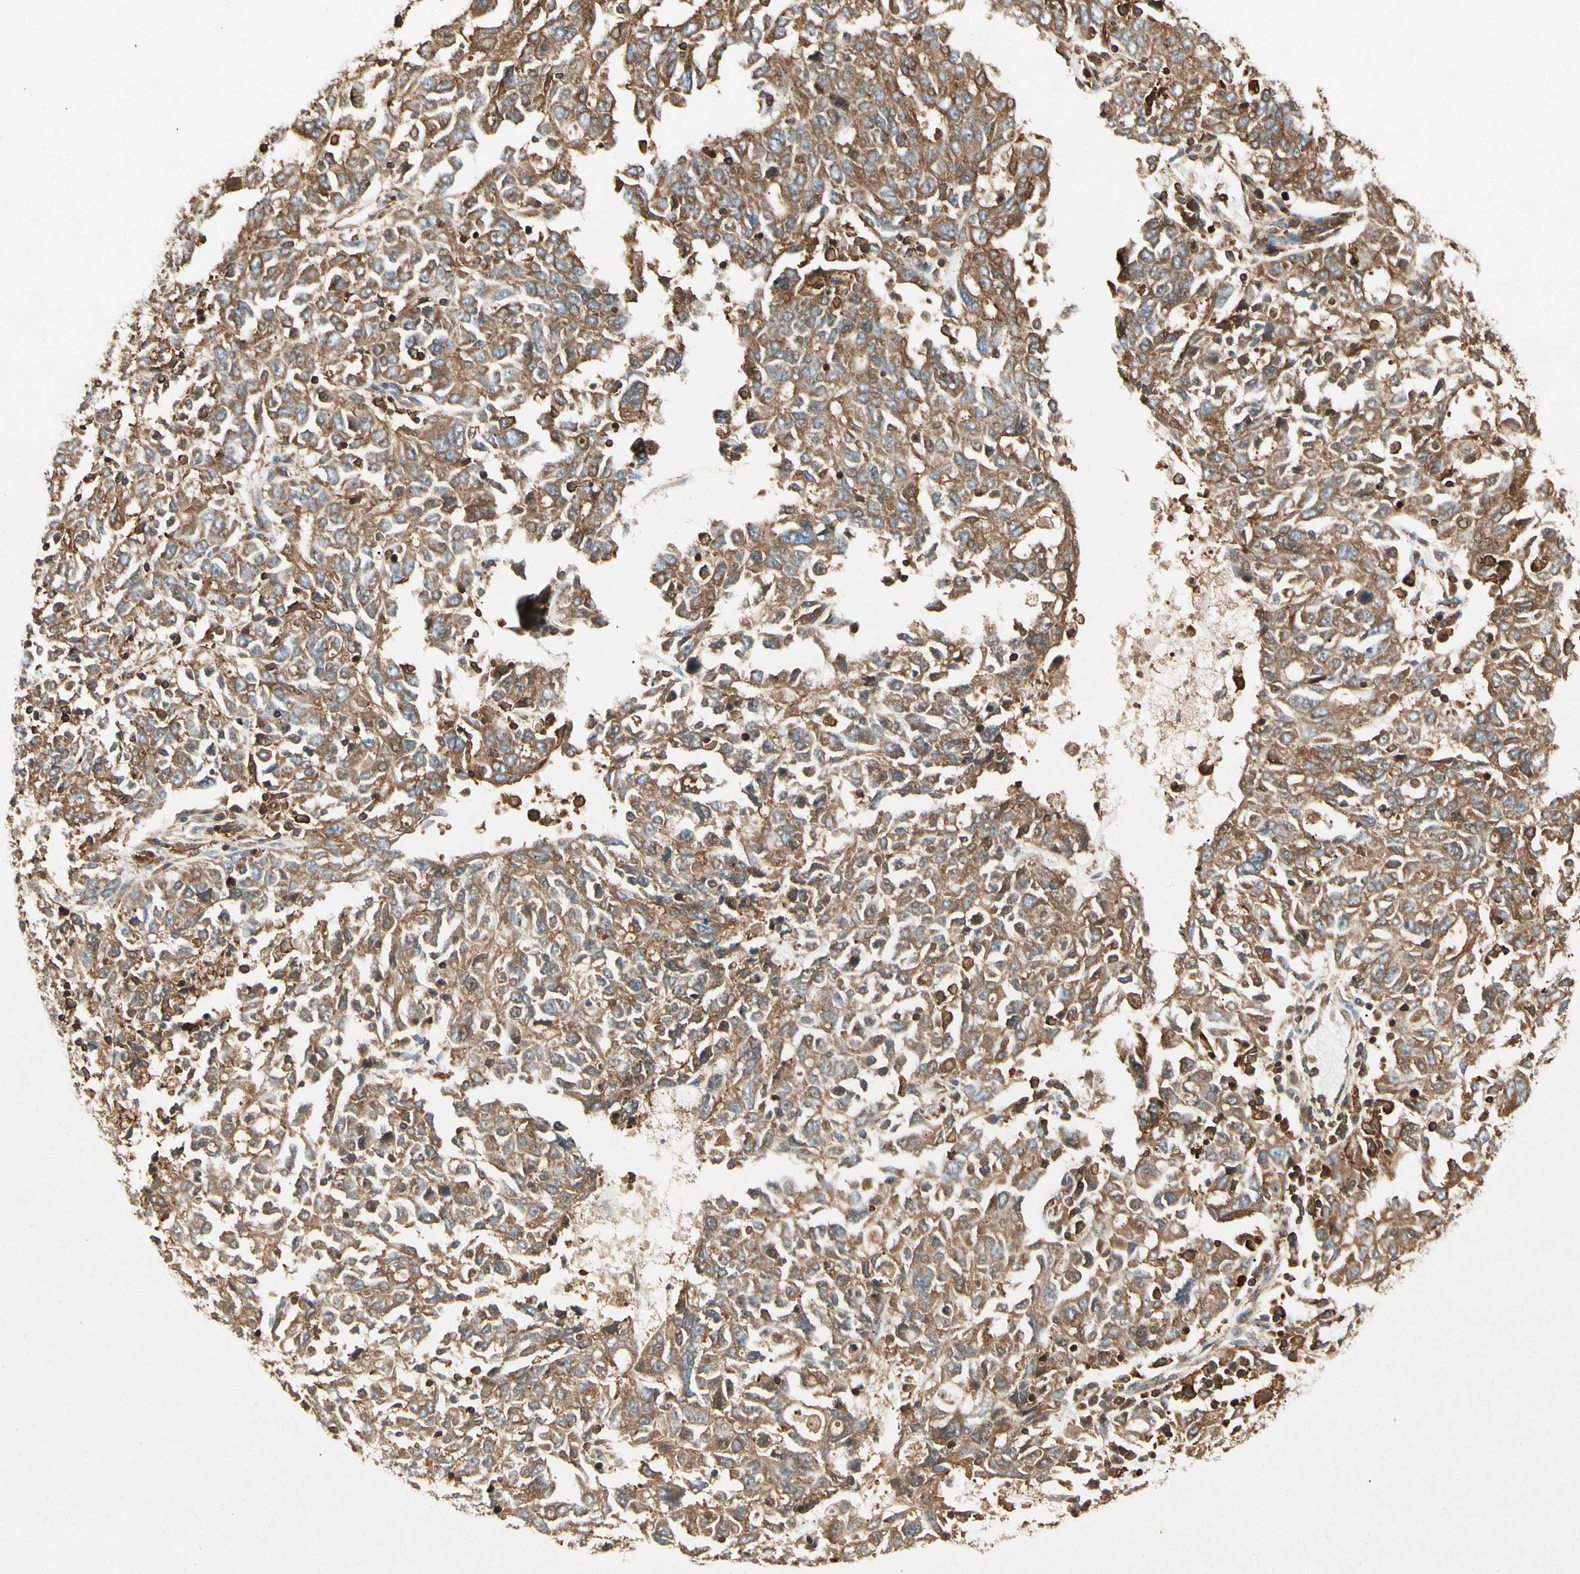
{"staining": {"intensity": "moderate", "quantity": ">75%", "location": "cytoplasmic/membranous"}, "tissue": "ovarian cancer", "cell_type": "Tumor cells", "image_type": "cancer", "snomed": [{"axis": "morphology", "description": "Carcinoma, endometroid"}, {"axis": "topography", "description": "Ovary"}], "caption": "Endometroid carcinoma (ovarian) stained for a protein shows moderate cytoplasmic/membranous positivity in tumor cells.", "gene": "ARPC2", "patient": {"sex": "female", "age": 62}}